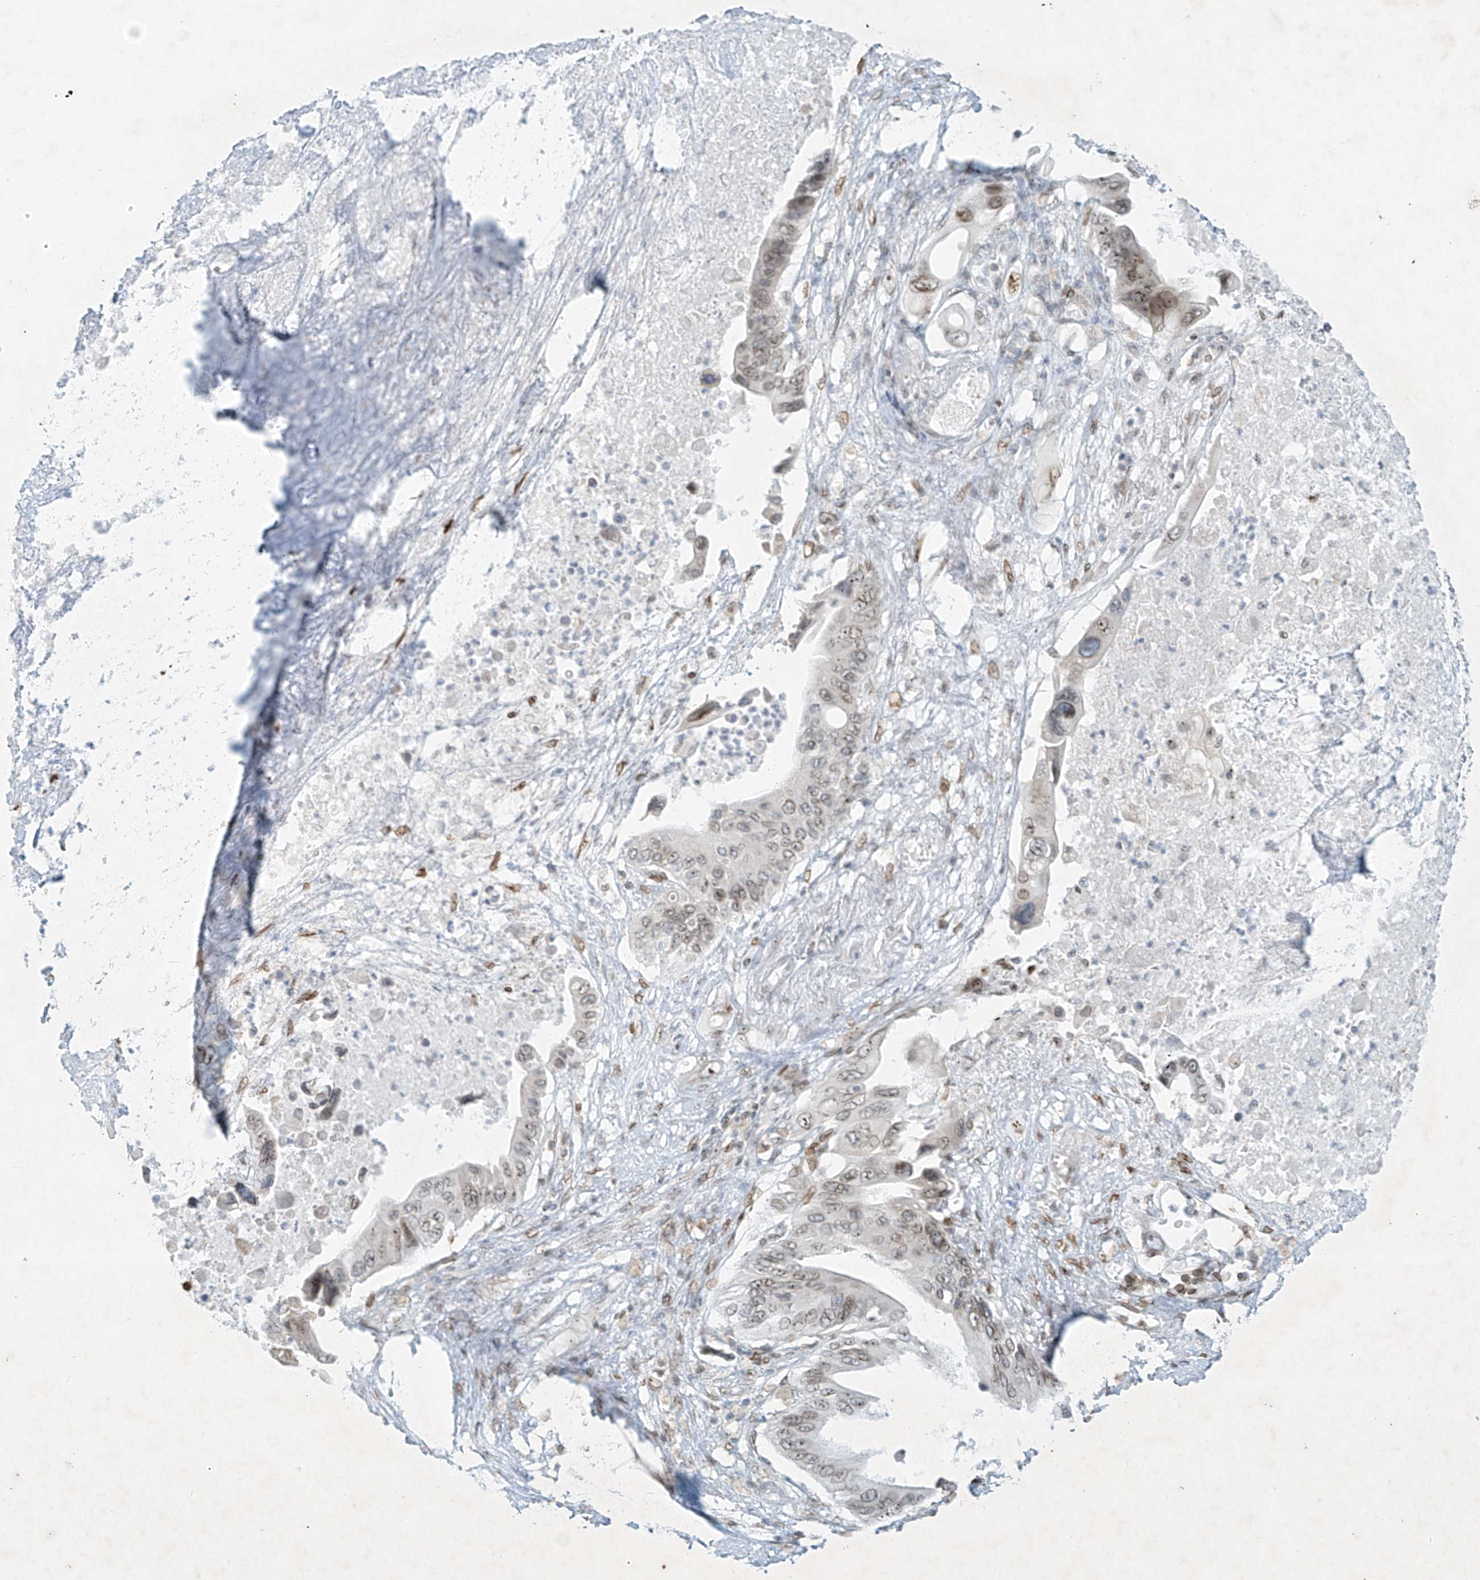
{"staining": {"intensity": "moderate", "quantity": "25%-75%", "location": "cytoplasmic/membranous,nuclear"}, "tissue": "pancreatic cancer", "cell_type": "Tumor cells", "image_type": "cancer", "snomed": [{"axis": "morphology", "description": "Adenocarcinoma, NOS"}, {"axis": "topography", "description": "Pancreas"}], "caption": "Pancreatic adenocarcinoma stained with immunohistochemistry shows moderate cytoplasmic/membranous and nuclear expression in about 25%-75% of tumor cells. (brown staining indicates protein expression, while blue staining denotes nuclei).", "gene": "SAMD15", "patient": {"sex": "male", "age": 66}}